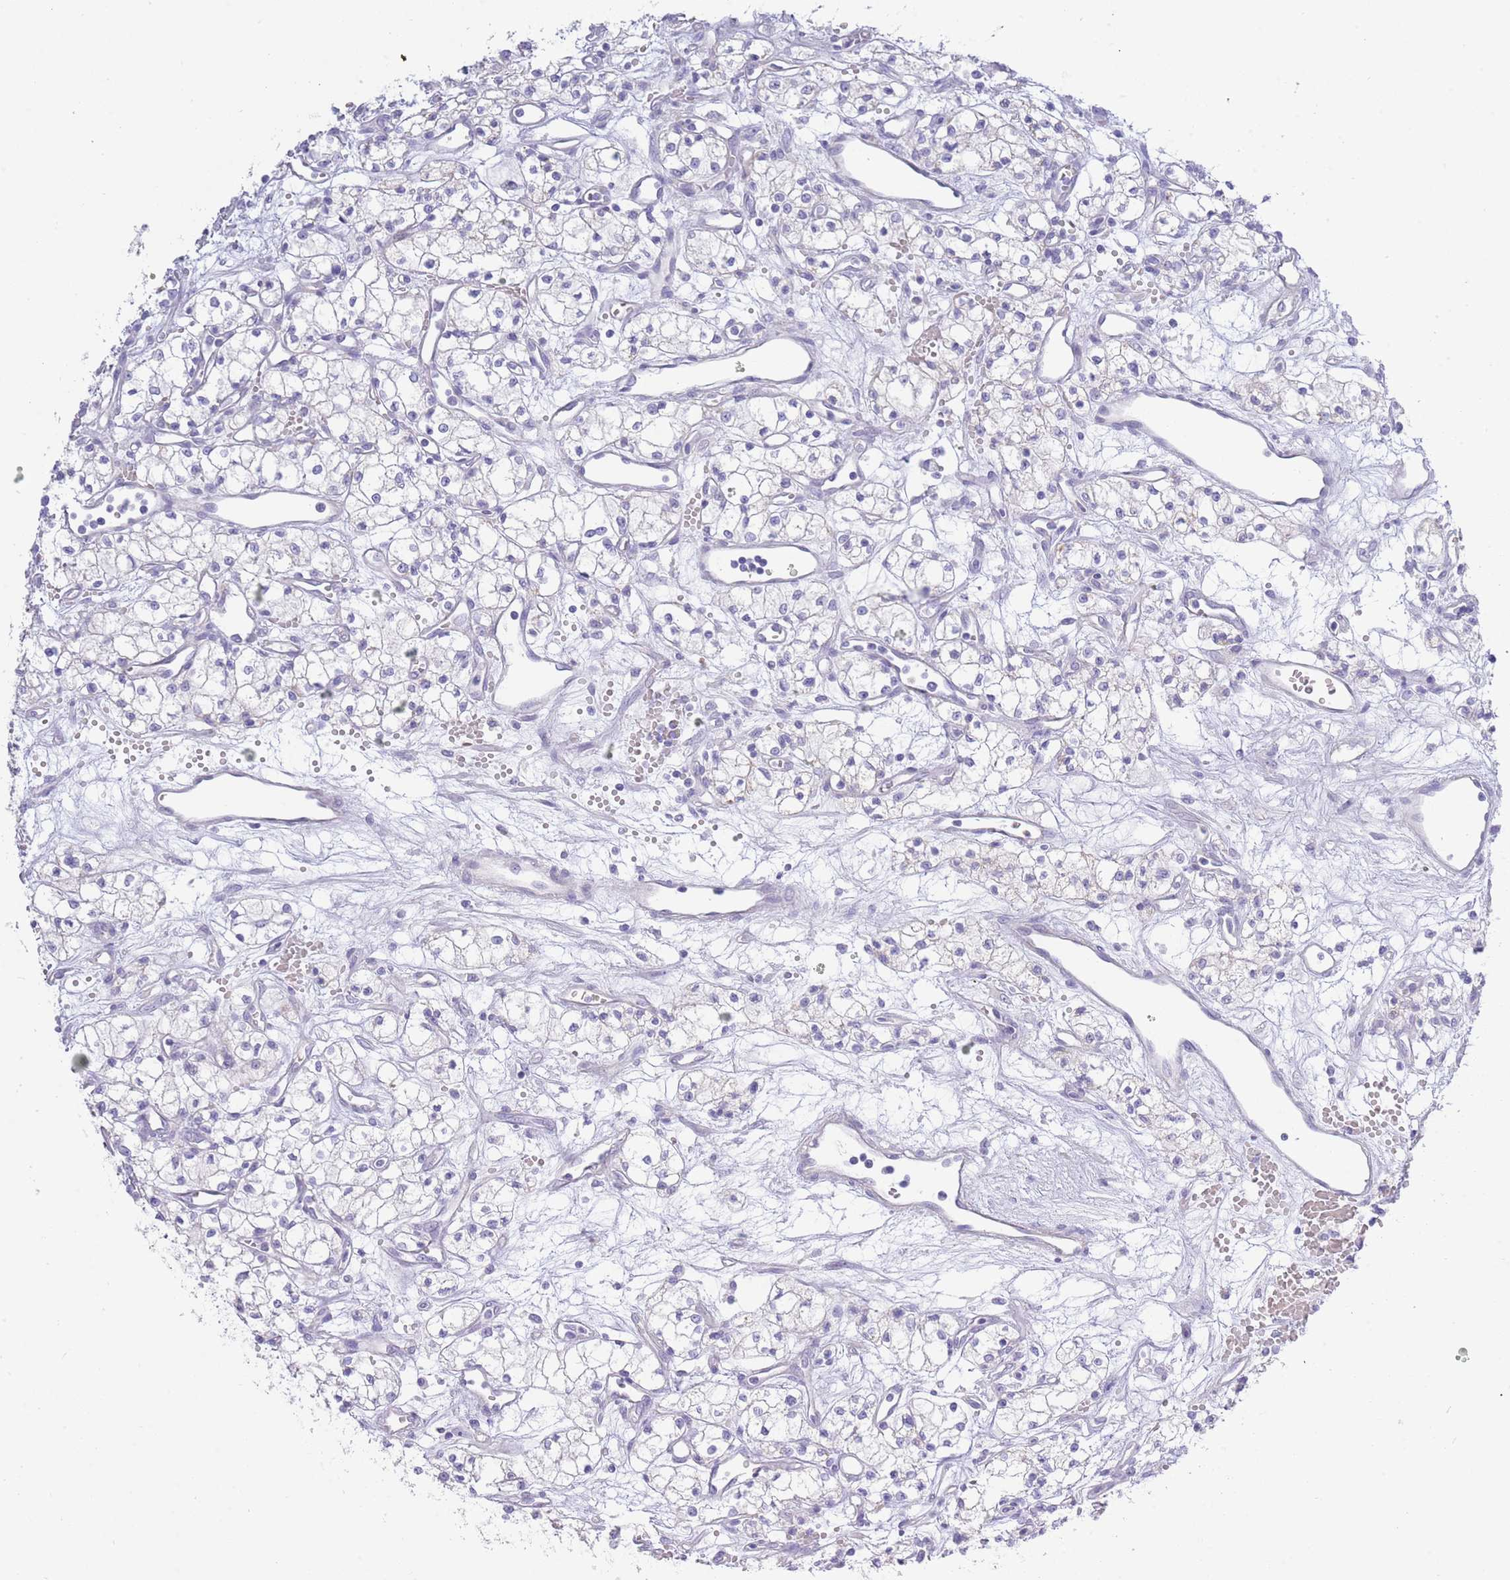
{"staining": {"intensity": "negative", "quantity": "none", "location": "none"}, "tissue": "renal cancer", "cell_type": "Tumor cells", "image_type": "cancer", "snomed": [{"axis": "morphology", "description": "Adenocarcinoma, NOS"}, {"axis": "topography", "description": "Kidney"}], "caption": "This is a histopathology image of immunohistochemistry staining of renal adenocarcinoma, which shows no expression in tumor cells.", "gene": "ACR", "patient": {"sex": "male", "age": 59}}